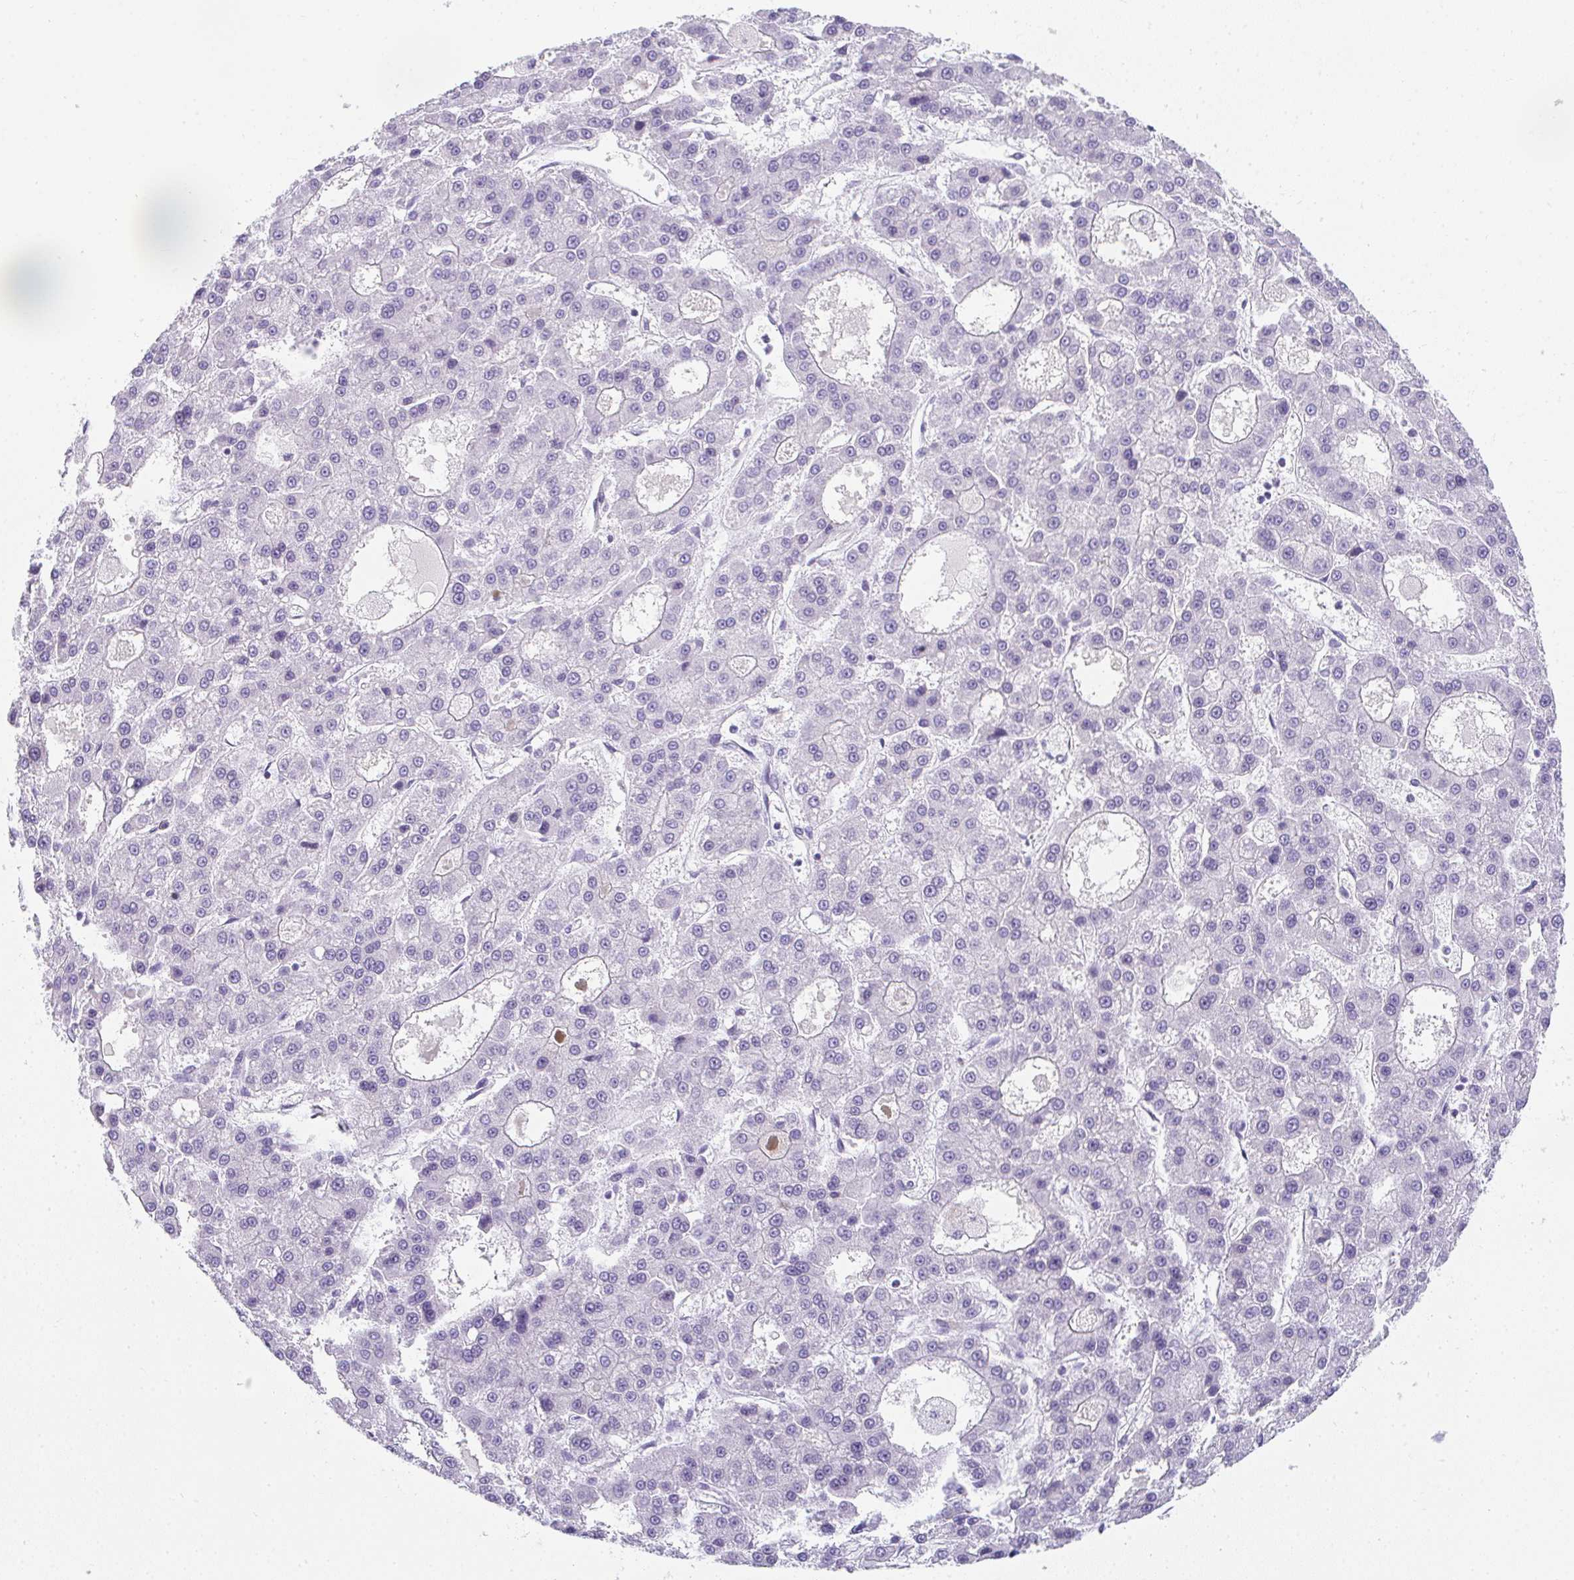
{"staining": {"intensity": "negative", "quantity": "none", "location": "none"}, "tissue": "liver cancer", "cell_type": "Tumor cells", "image_type": "cancer", "snomed": [{"axis": "morphology", "description": "Carcinoma, Hepatocellular, NOS"}, {"axis": "topography", "description": "Liver"}], "caption": "This is an immunohistochemistry (IHC) histopathology image of human liver cancer (hepatocellular carcinoma). There is no staining in tumor cells.", "gene": "TTC30B", "patient": {"sex": "male", "age": 70}}